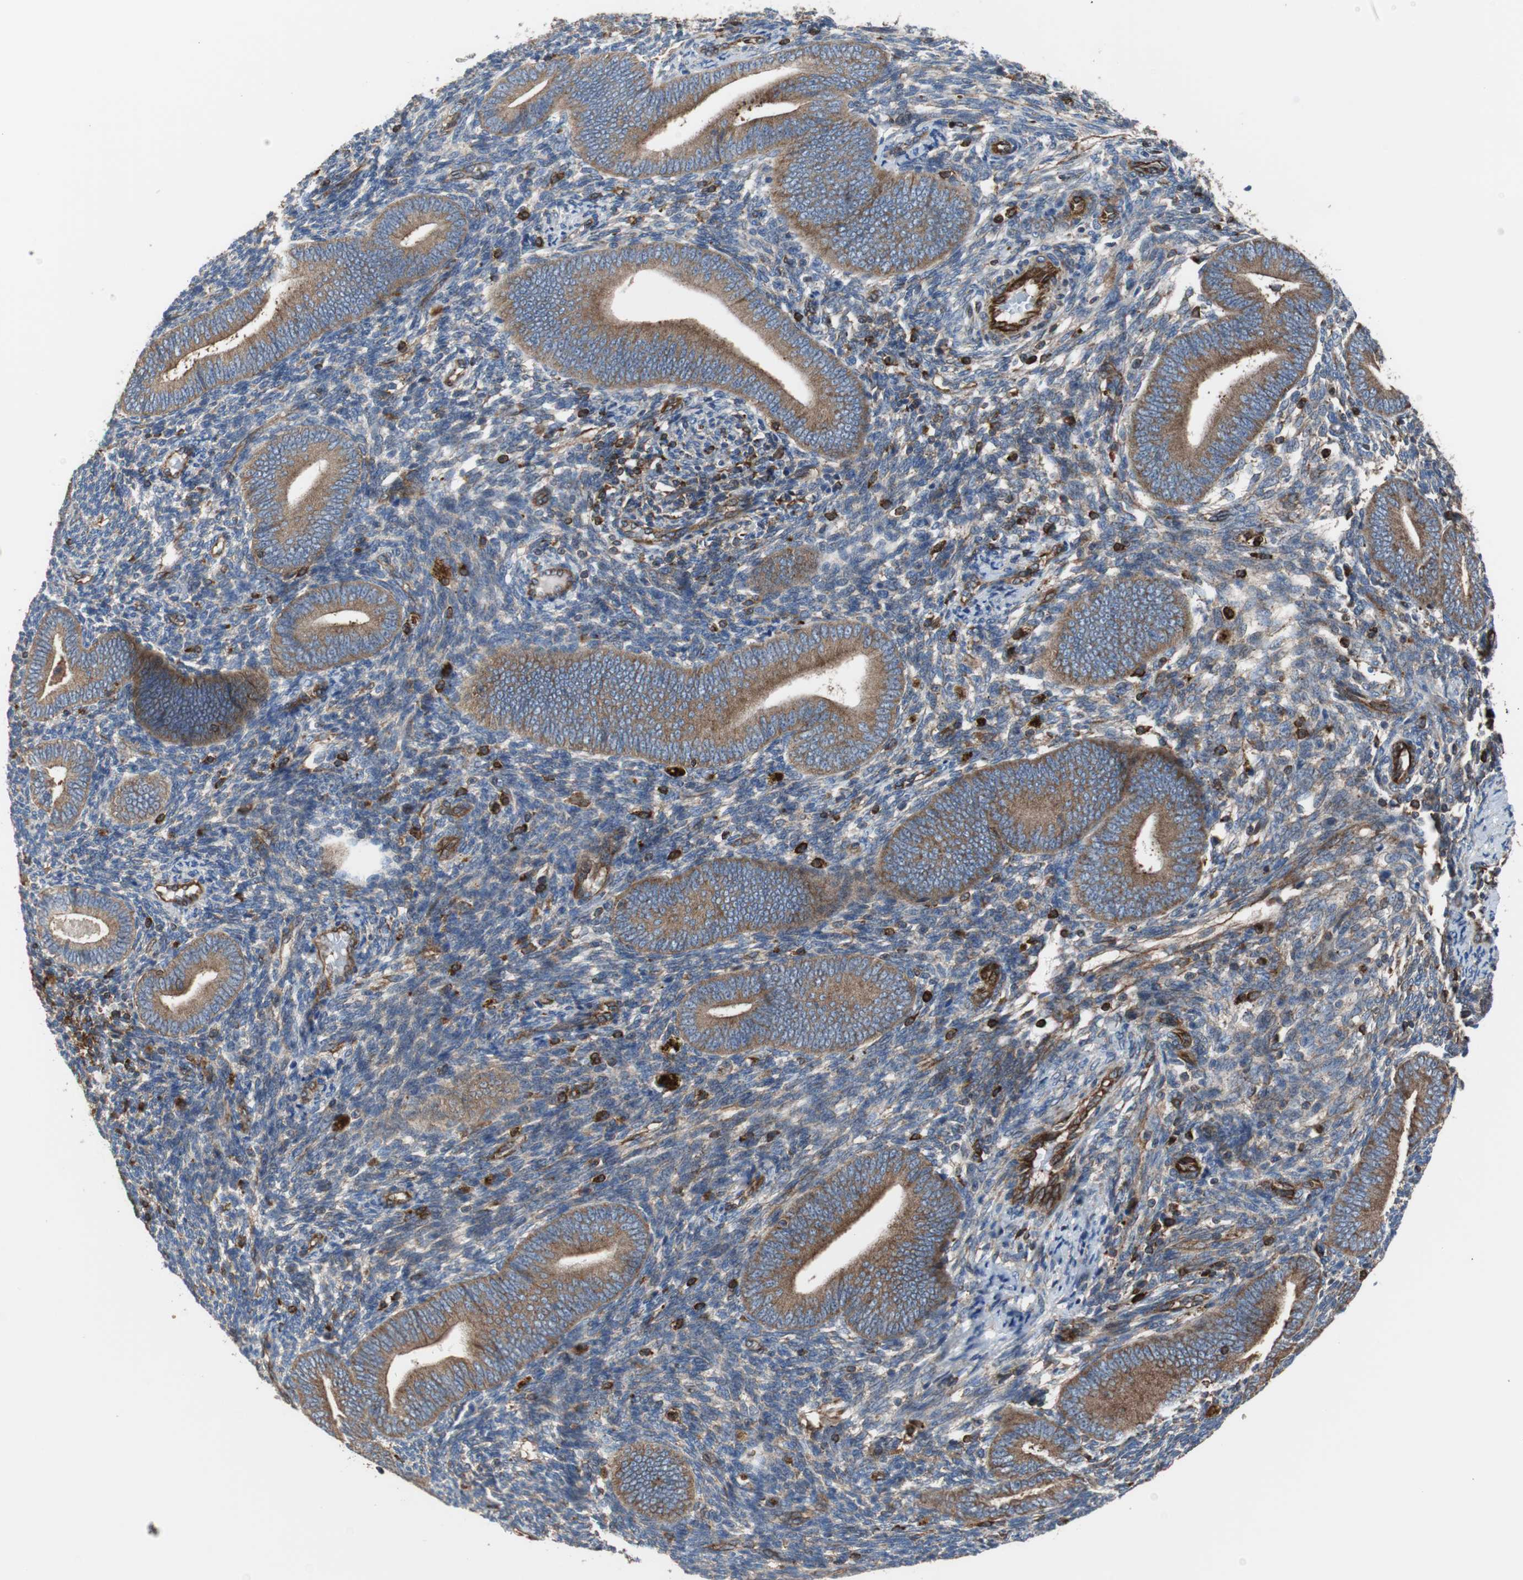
{"staining": {"intensity": "negative", "quantity": "none", "location": "none"}, "tissue": "endometrium", "cell_type": "Cells in endometrial stroma", "image_type": "normal", "snomed": [{"axis": "morphology", "description": "Normal tissue, NOS"}, {"axis": "topography", "description": "Uterus"}, {"axis": "topography", "description": "Endometrium"}], "caption": "Cells in endometrial stroma show no significant protein staining in benign endometrium. The staining is performed using DAB (3,3'-diaminobenzidine) brown chromogen with nuclei counter-stained in using hematoxylin.", "gene": "PLCG2", "patient": {"sex": "female", "age": 33}}